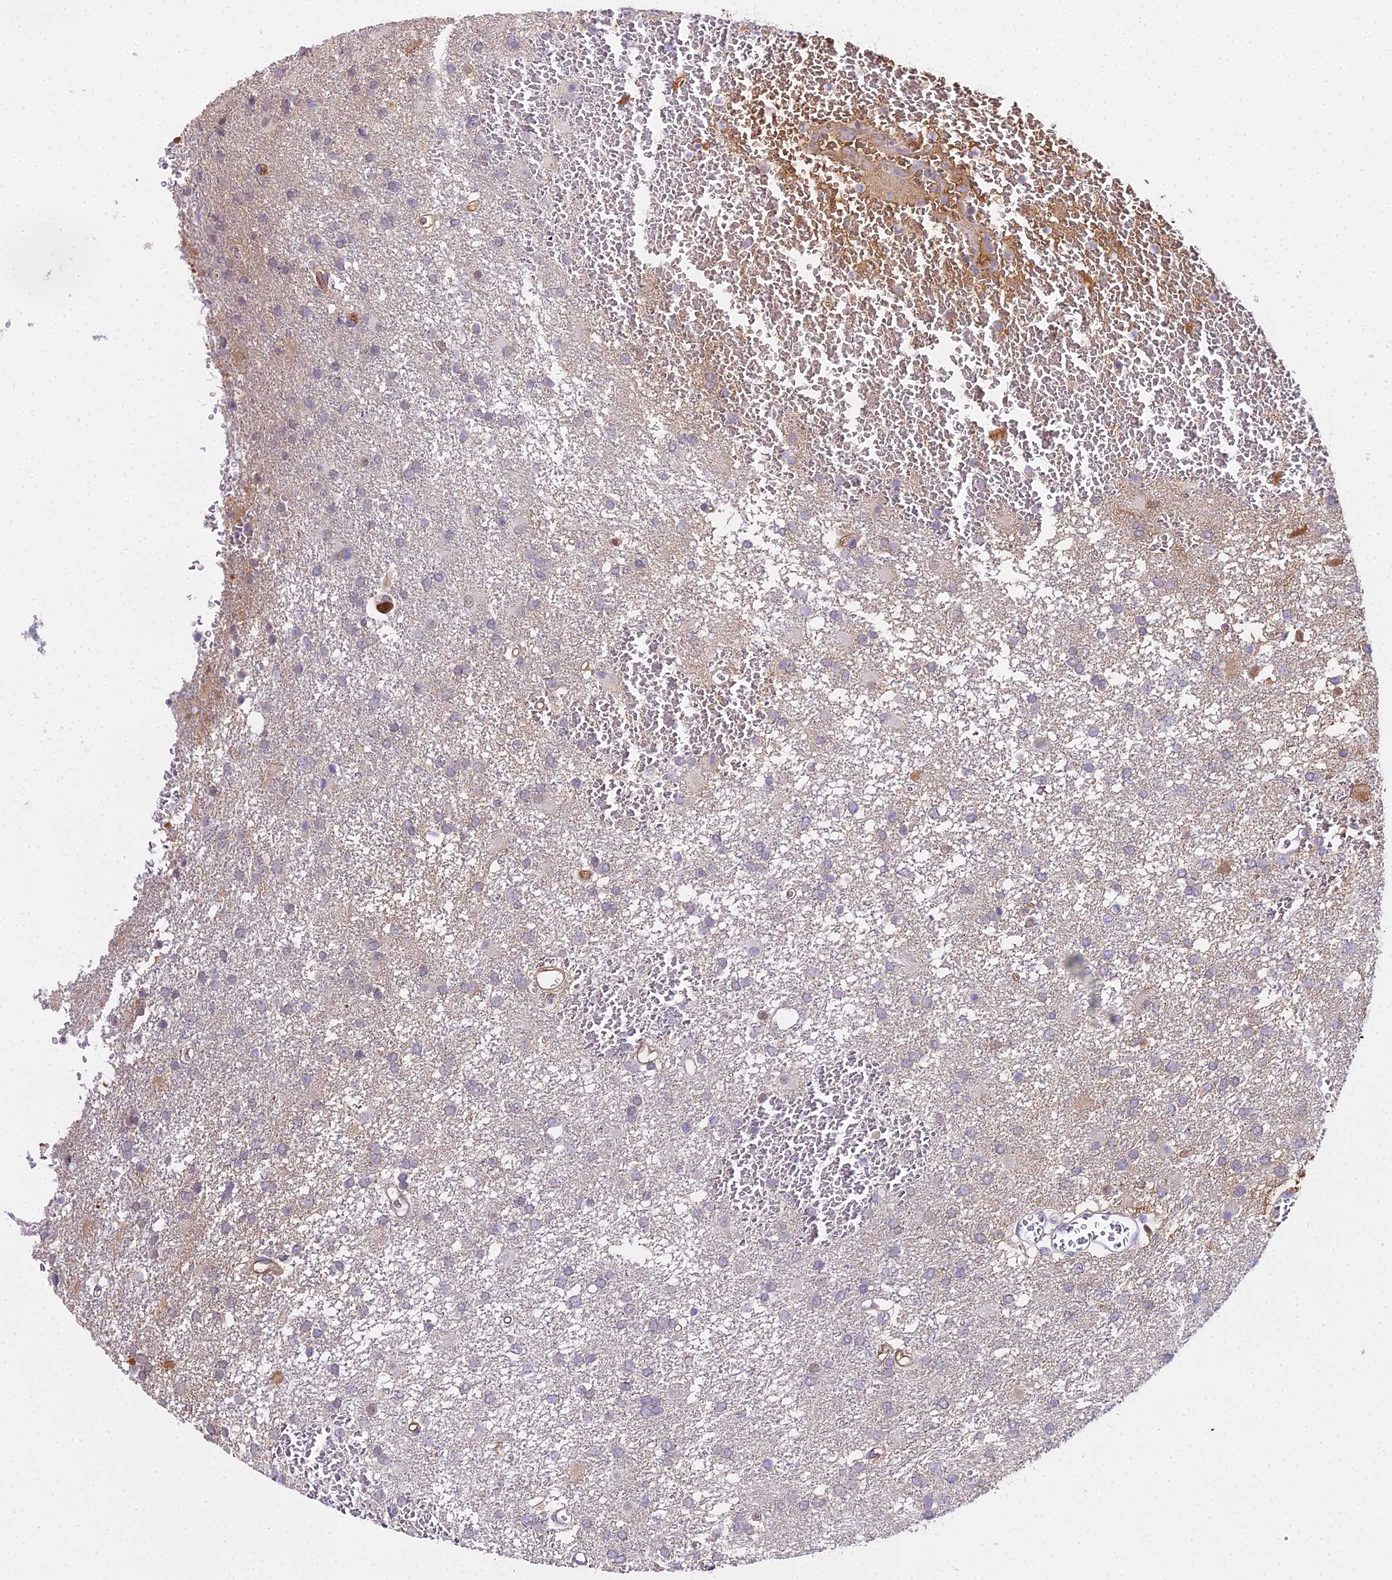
{"staining": {"intensity": "negative", "quantity": "none", "location": "none"}, "tissue": "glioma", "cell_type": "Tumor cells", "image_type": "cancer", "snomed": [{"axis": "morphology", "description": "Glioma, malignant, High grade"}, {"axis": "topography", "description": "Brain"}], "caption": "There is no significant expression in tumor cells of malignant glioma (high-grade).", "gene": "MAT2A", "patient": {"sex": "female", "age": 74}}